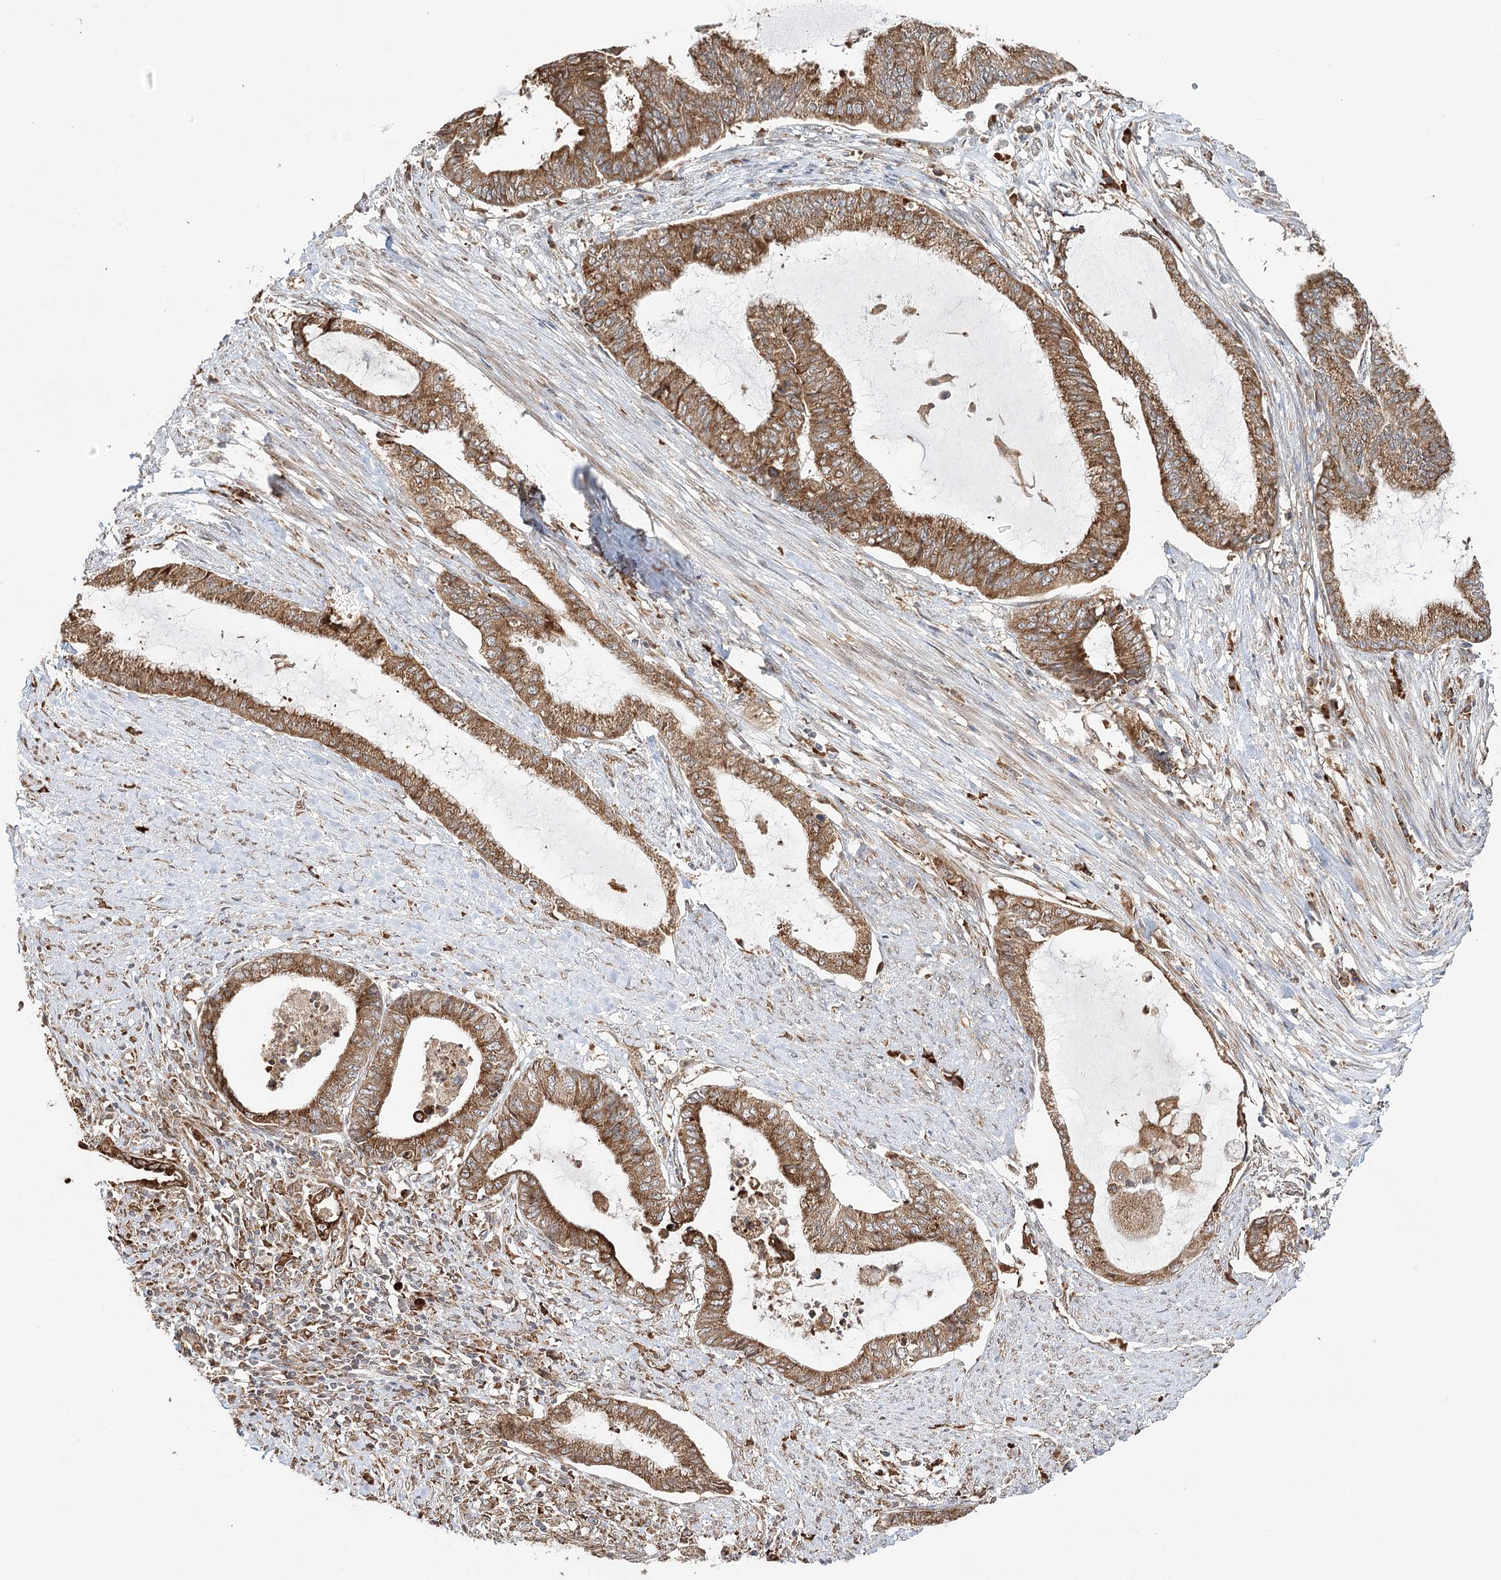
{"staining": {"intensity": "moderate", "quantity": ">75%", "location": "cytoplasmic/membranous"}, "tissue": "endometrial cancer", "cell_type": "Tumor cells", "image_type": "cancer", "snomed": [{"axis": "morphology", "description": "Adenocarcinoma, NOS"}, {"axis": "topography", "description": "Endometrium"}], "caption": "Brown immunohistochemical staining in endometrial adenocarcinoma displays moderate cytoplasmic/membranous staining in about >75% of tumor cells. Nuclei are stained in blue.", "gene": "DNAJB14", "patient": {"sex": "female", "age": 86}}